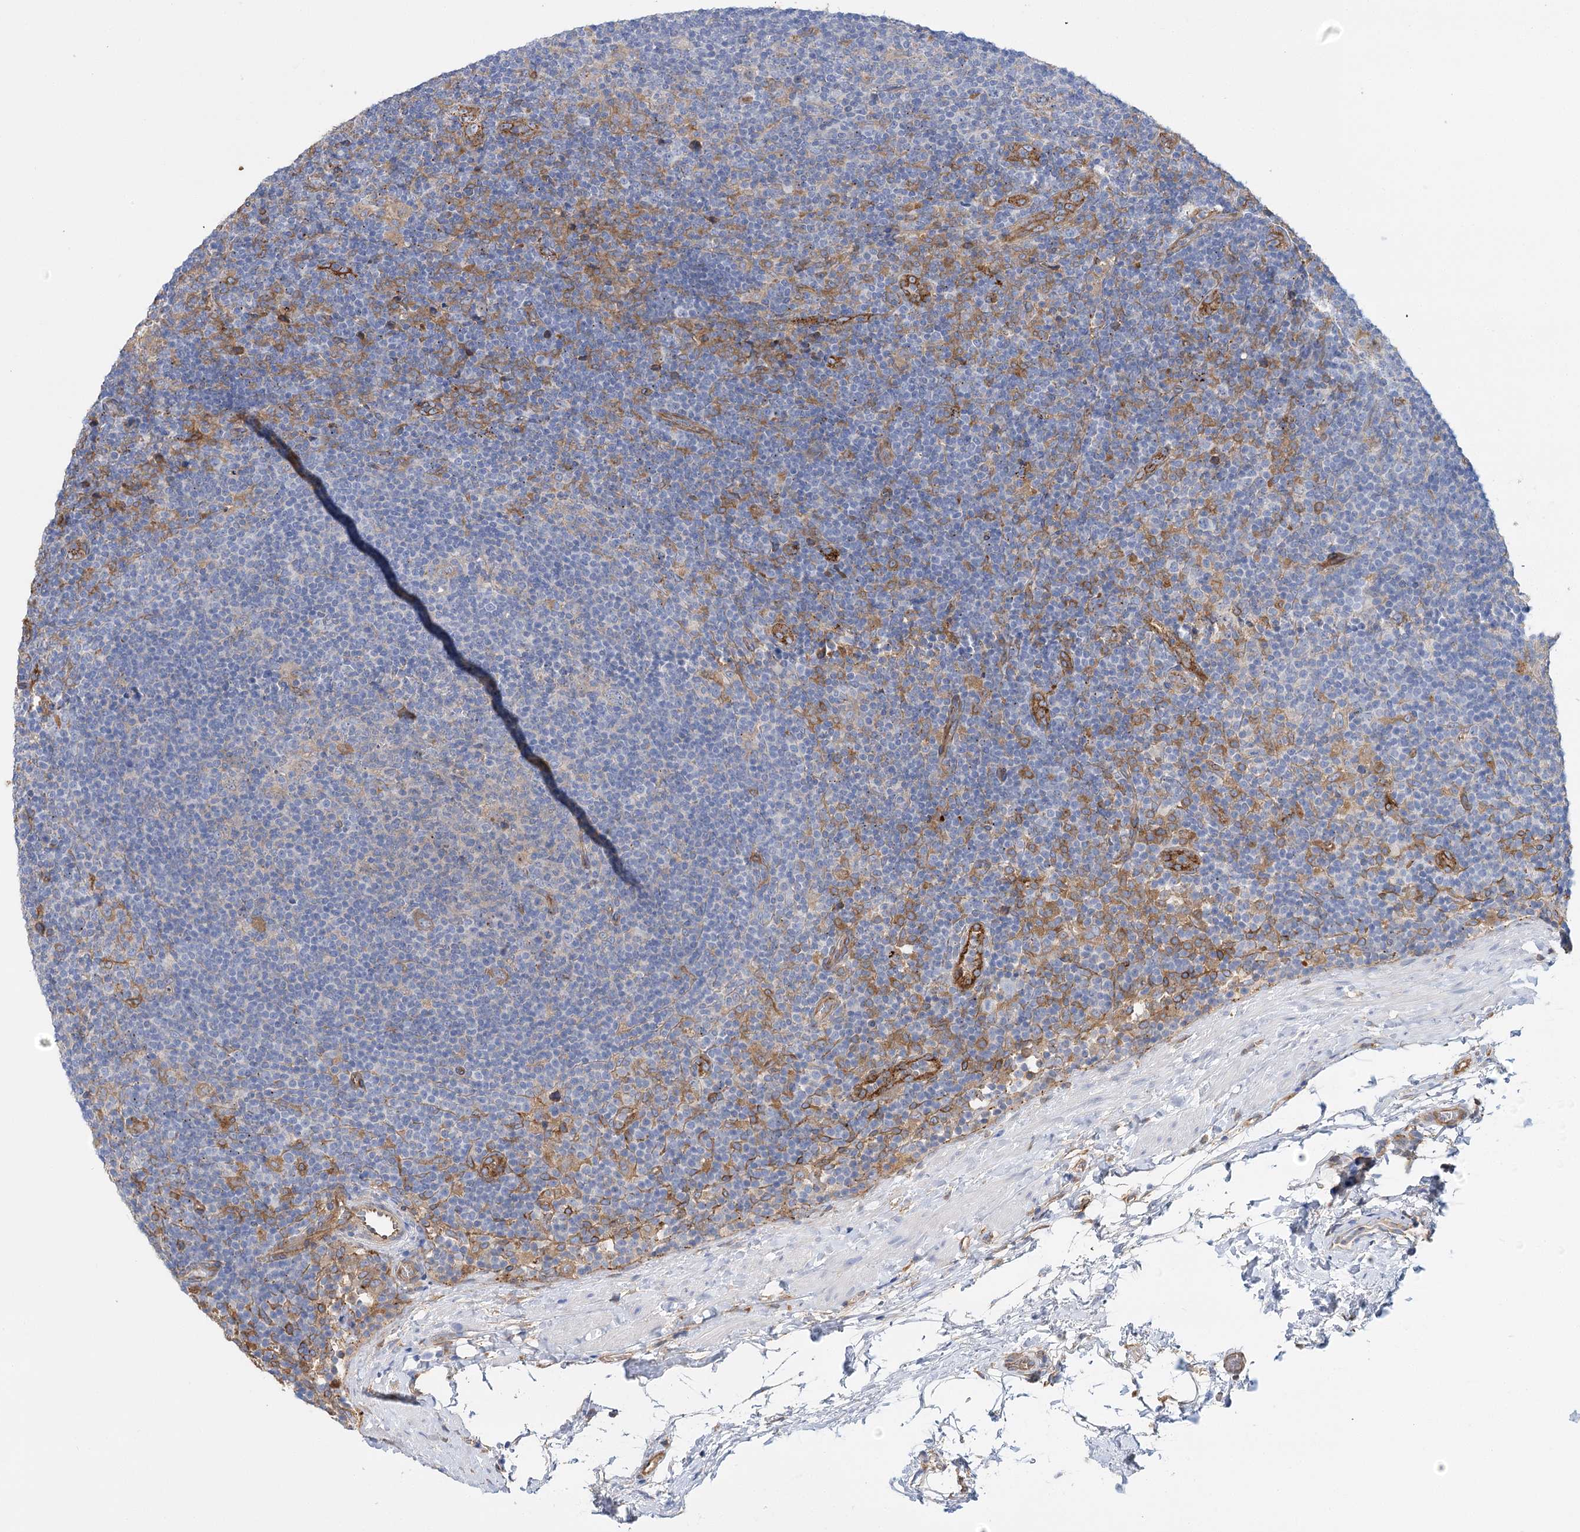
{"staining": {"intensity": "negative", "quantity": "none", "location": "none"}, "tissue": "lymphoma", "cell_type": "Tumor cells", "image_type": "cancer", "snomed": [{"axis": "morphology", "description": "Hodgkin's disease, NOS"}, {"axis": "topography", "description": "Lymph node"}], "caption": "There is no significant expression in tumor cells of lymphoma.", "gene": "GUSB", "patient": {"sex": "female", "age": 57}}